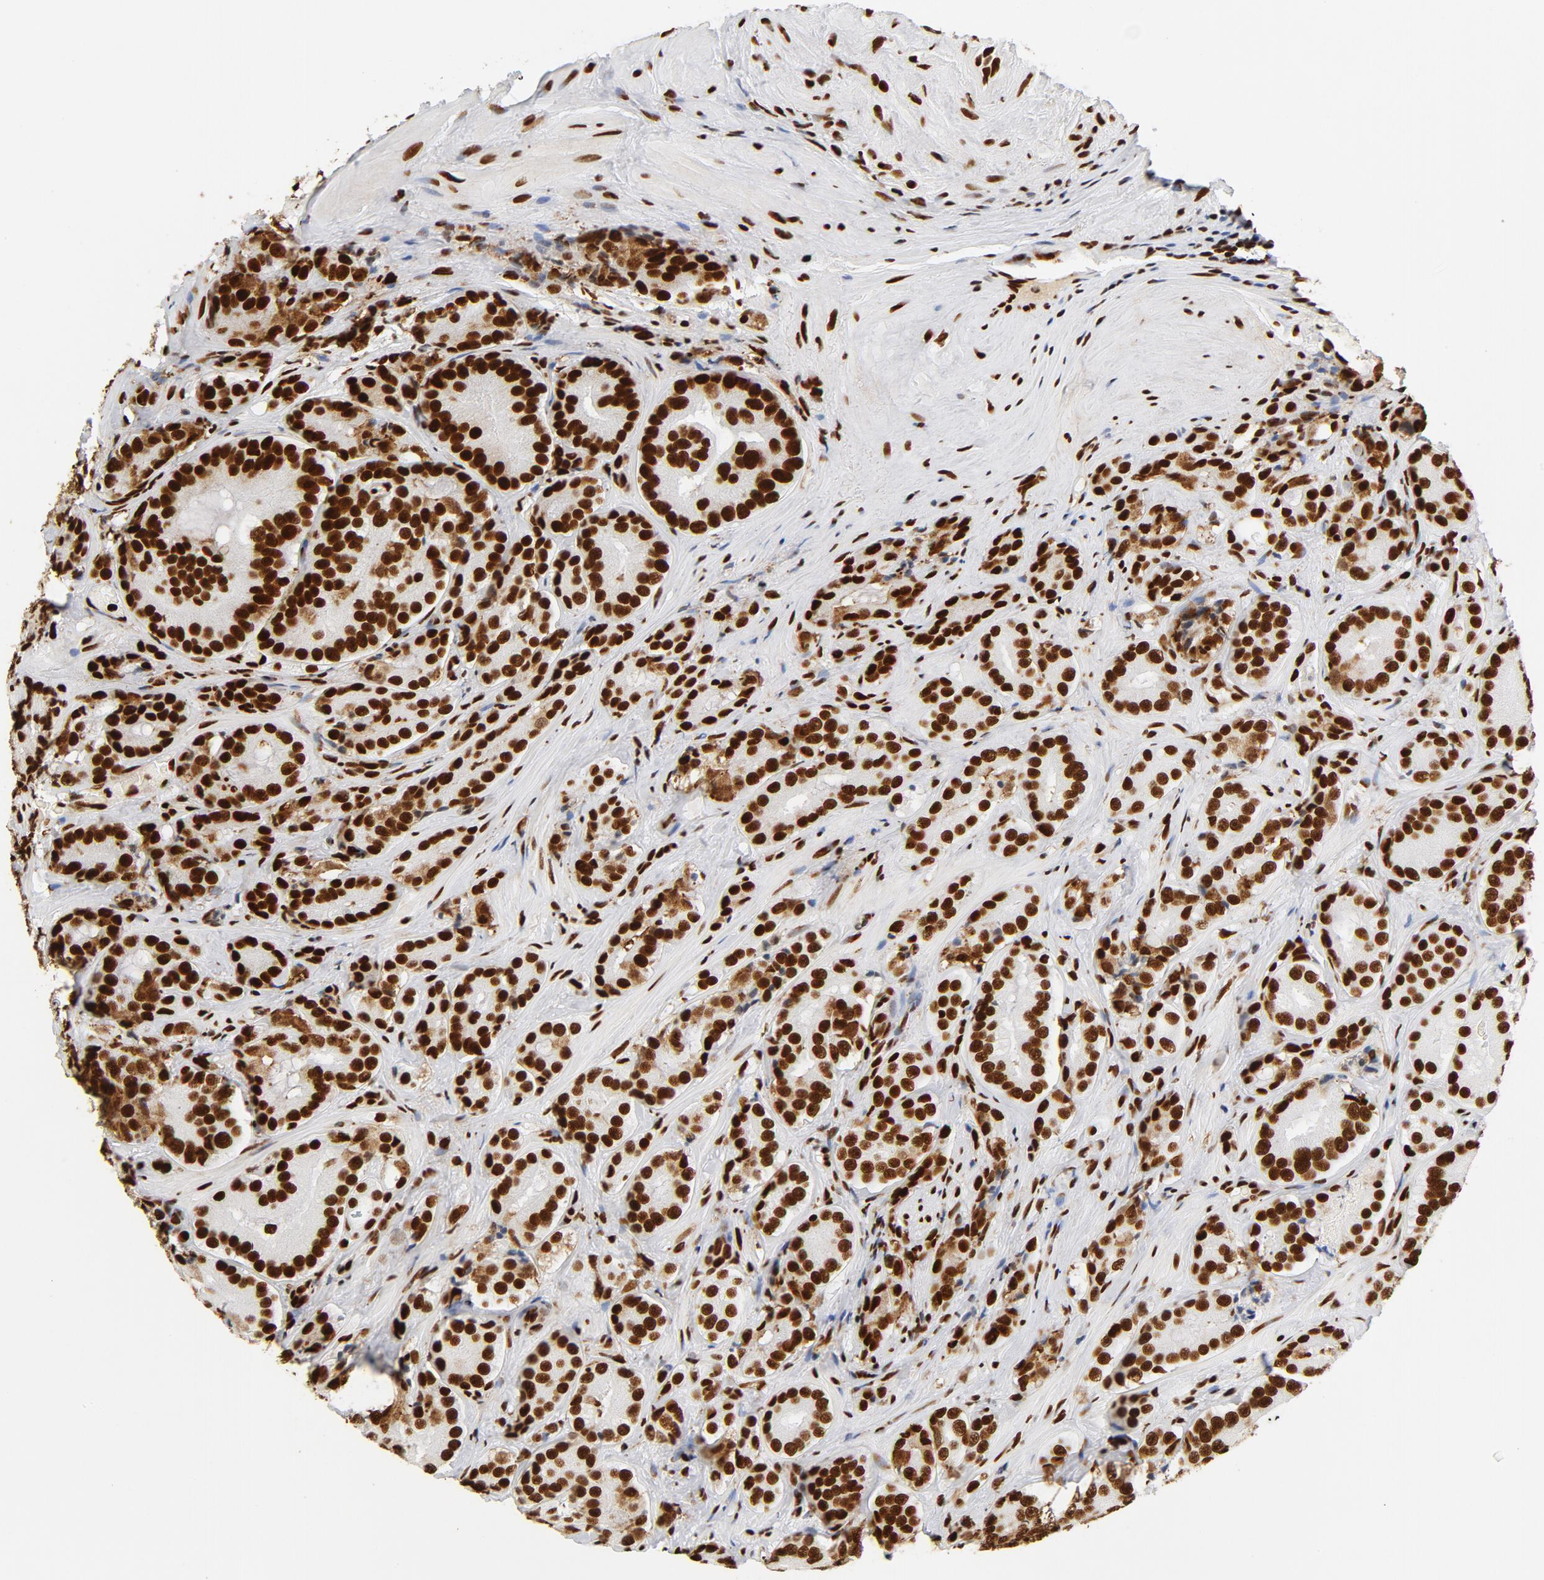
{"staining": {"intensity": "strong", "quantity": ">75%", "location": "nuclear"}, "tissue": "prostate cancer", "cell_type": "Tumor cells", "image_type": "cancer", "snomed": [{"axis": "morphology", "description": "Adenocarcinoma, High grade"}, {"axis": "topography", "description": "Prostate"}], "caption": "A brown stain labels strong nuclear positivity of a protein in human prostate high-grade adenocarcinoma tumor cells.", "gene": "XRCC6", "patient": {"sex": "male", "age": 70}}